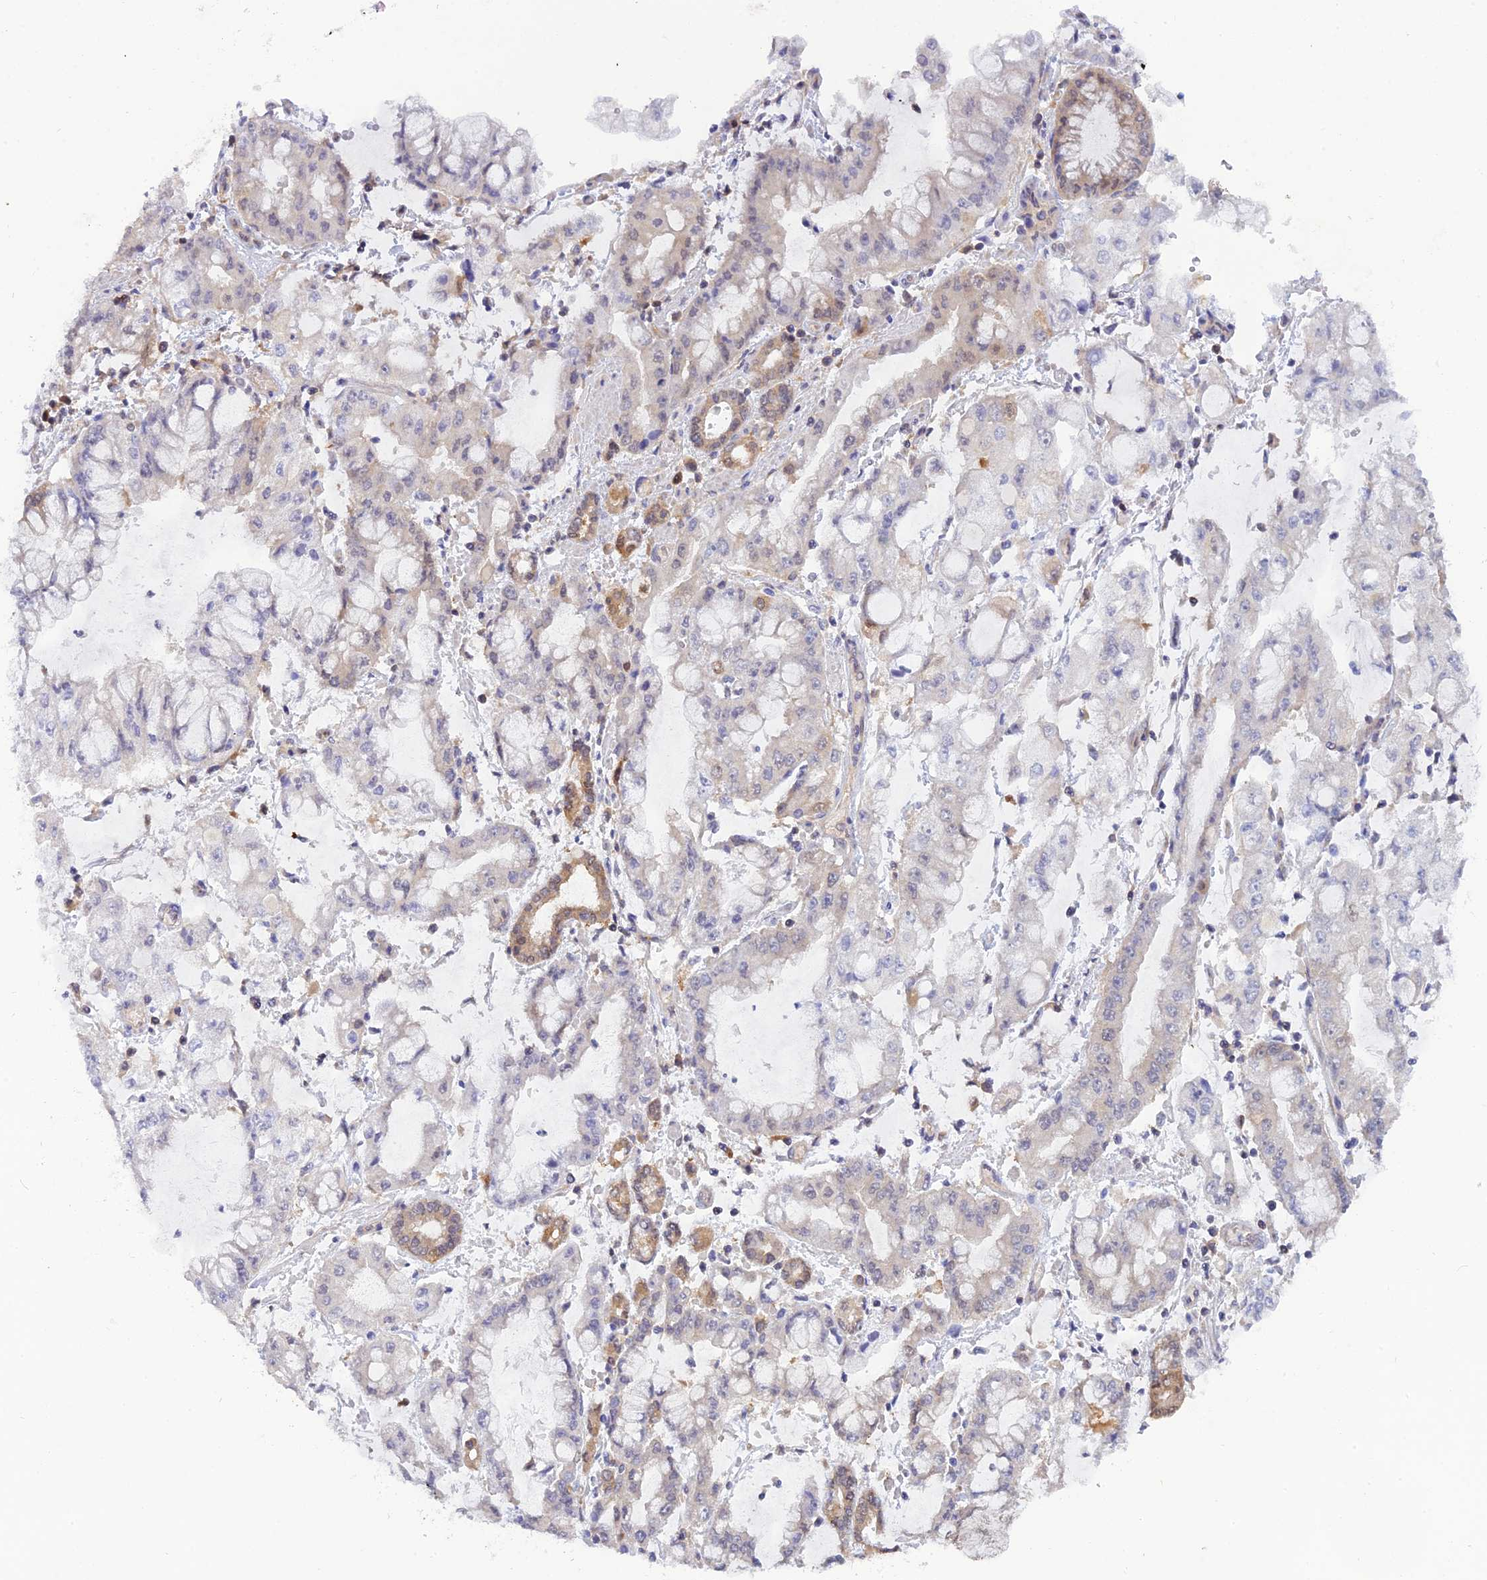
{"staining": {"intensity": "negative", "quantity": "none", "location": "none"}, "tissue": "stomach cancer", "cell_type": "Tumor cells", "image_type": "cancer", "snomed": [{"axis": "morphology", "description": "Adenocarcinoma, NOS"}, {"axis": "topography", "description": "Stomach"}], "caption": "High power microscopy image of an immunohistochemistry (IHC) histopathology image of adenocarcinoma (stomach), revealing no significant staining in tumor cells.", "gene": "HINT1", "patient": {"sex": "male", "age": 76}}